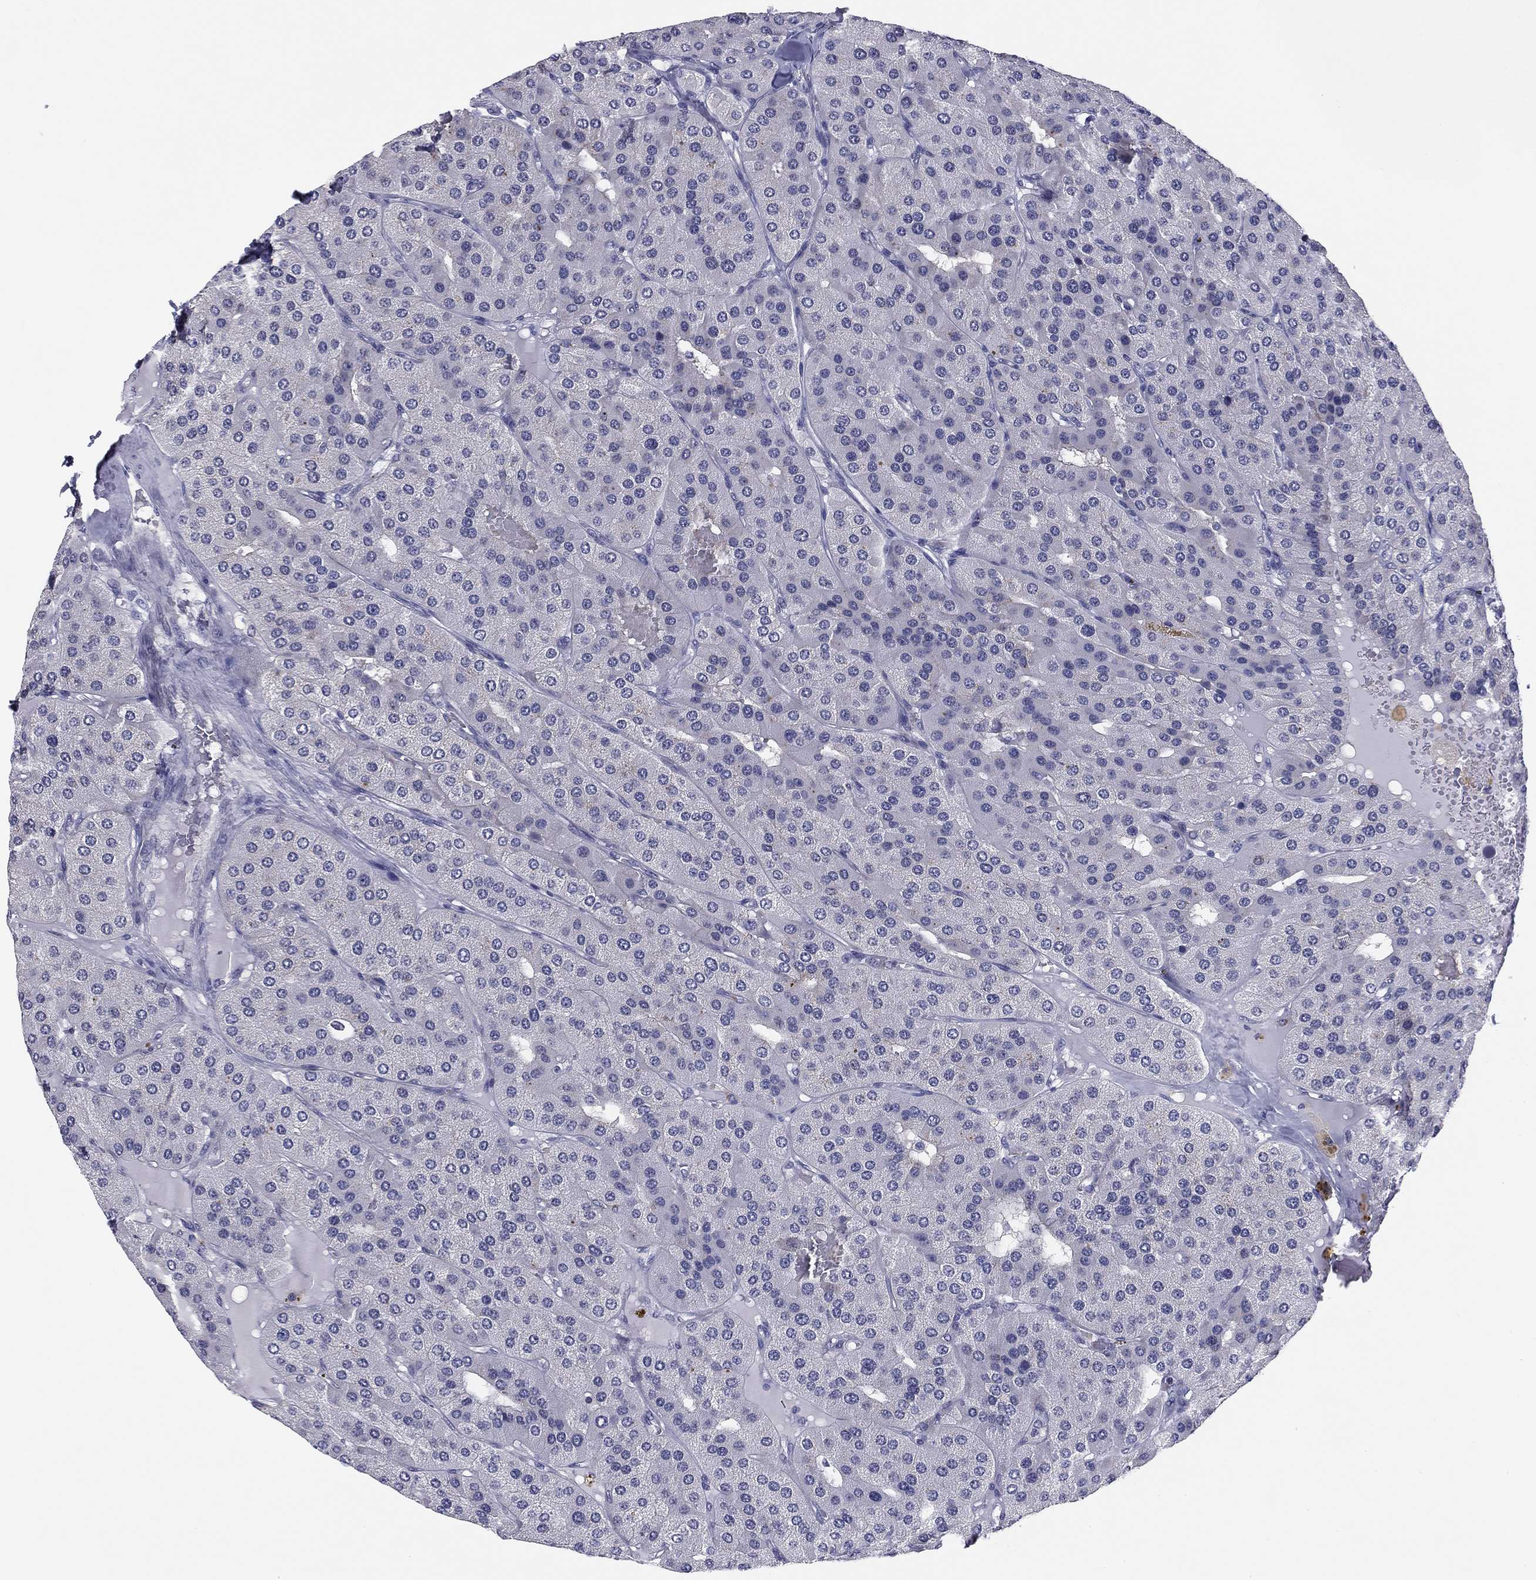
{"staining": {"intensity": "negative", "quantity": "none", "location": "none"}, "tissue": "parathyroid gland", "cell_type": "Glandular cells", "image_type": "normal", "snomed": [{"axis": "morphology", "description": "Normal tissue, NOS"}, {"axis": "morphology", "description": "Adenoma, NOS"}, {"axis": "topography", "description": "Parathyroid gland"}], "caption": "High magnification brightfield microscopy of benign parathyroid gland stained with DAB (3,3'-diaminobenzidine) (brown) and counterstained with hematoxylin (blue): glandular cells show no significant positivity. (Brightfield microscopy of DAB immunohistochemistry at high magnification).", "gene": "REXO5", "patient": {"sex": "female", "age": 86}}